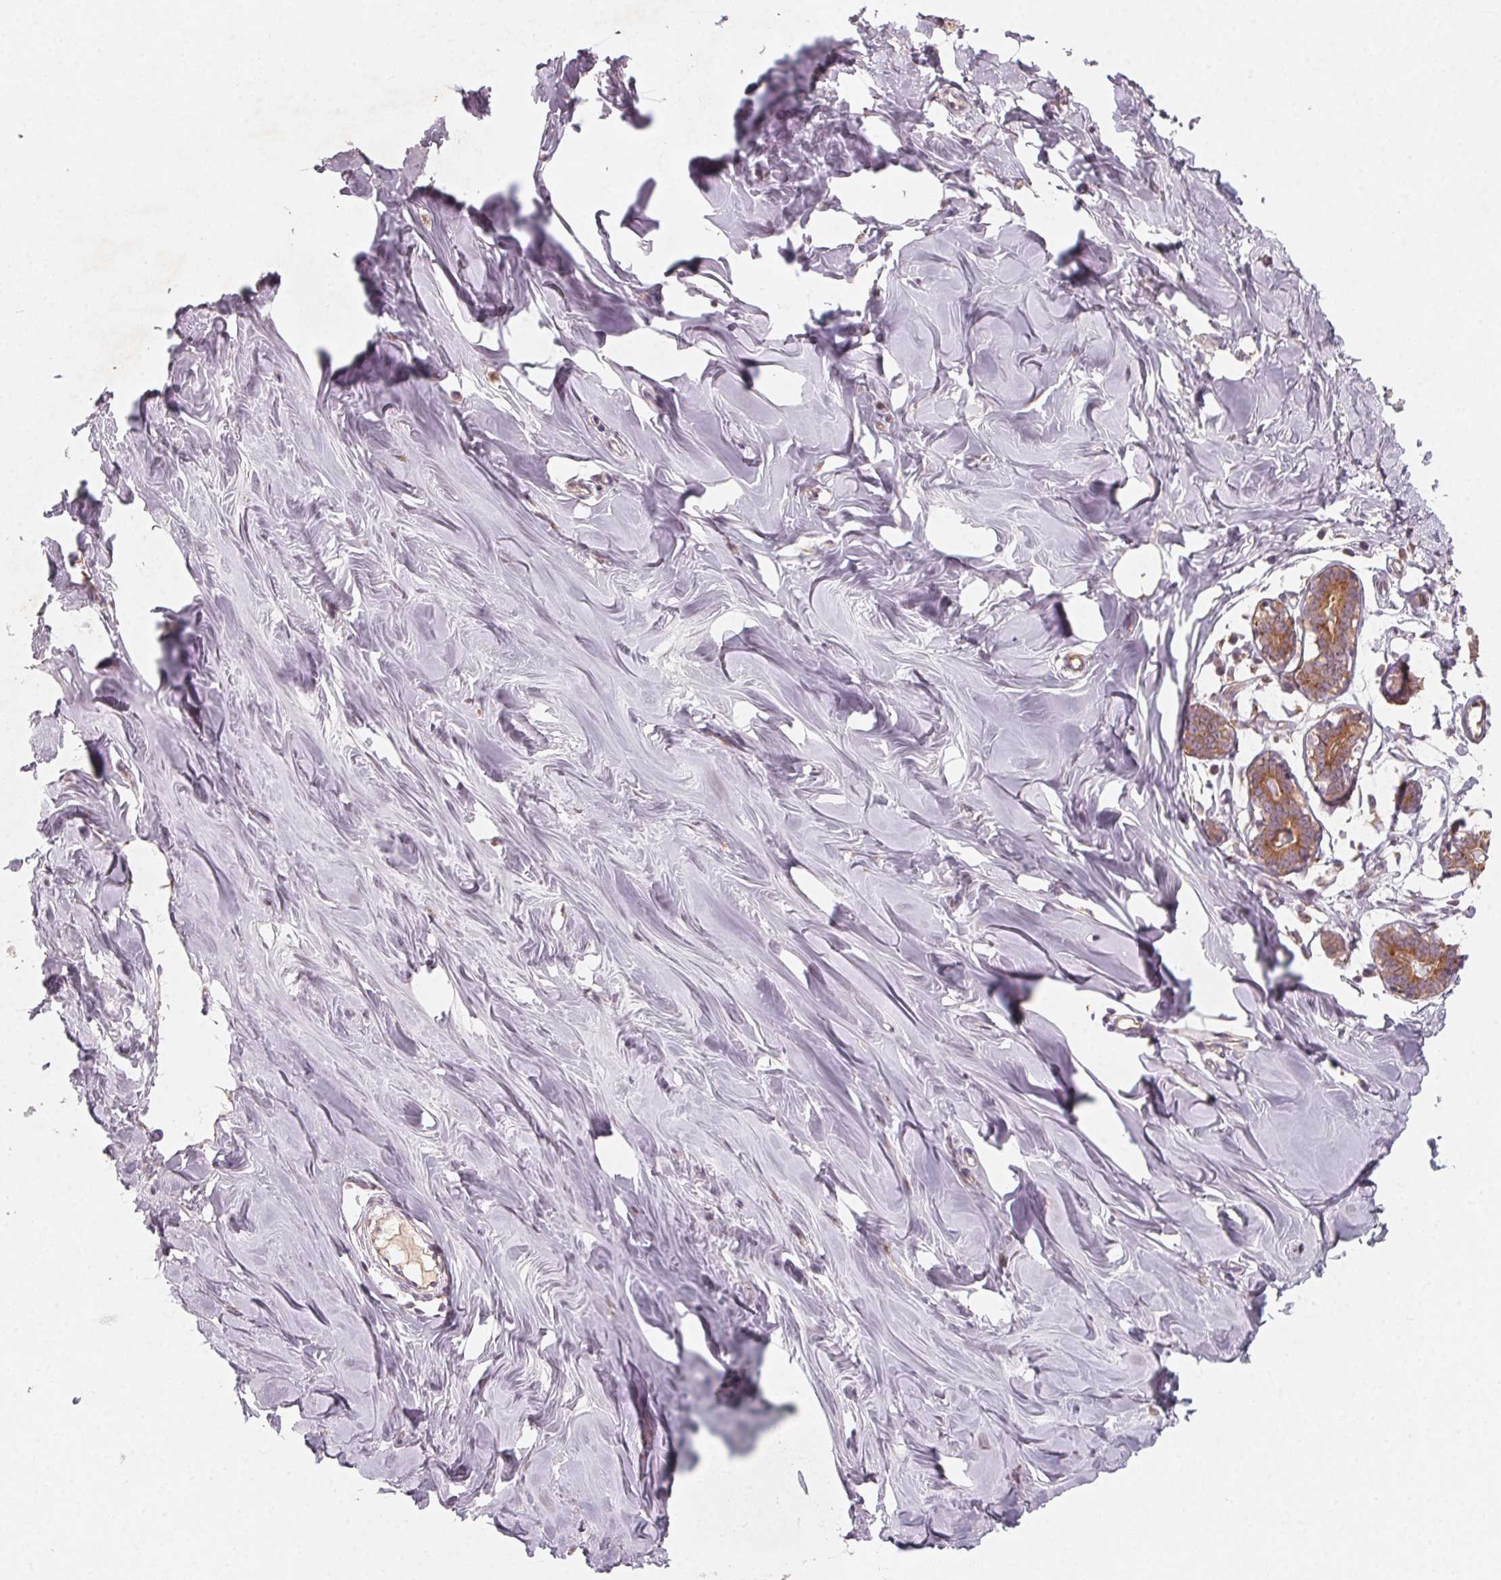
{"staining": {"intensity": "weak", "quantity": "25%-75%", "location": "cytoplasmic/membranous"}, "tissue": "breast", "cell_type": "Adipocytes", "image_type": "normal", "snomed": [{"axis": "morphology", "description": "Normal tissue, NOS"}, {"axis": "topography", "description": "Breast"}], "caption": "Immunohistochemistry (IHC) photomicrograph of unremarkable breast: human breast stained using IHC shows low levels of weak protein expression localized specifically in the cytoplasmic/membranous of adipocytes, appearing as a cytoplasmic/membranous brown color.", "gene": "AP1S1", "patient": {"sex": "female", "age": 27}}